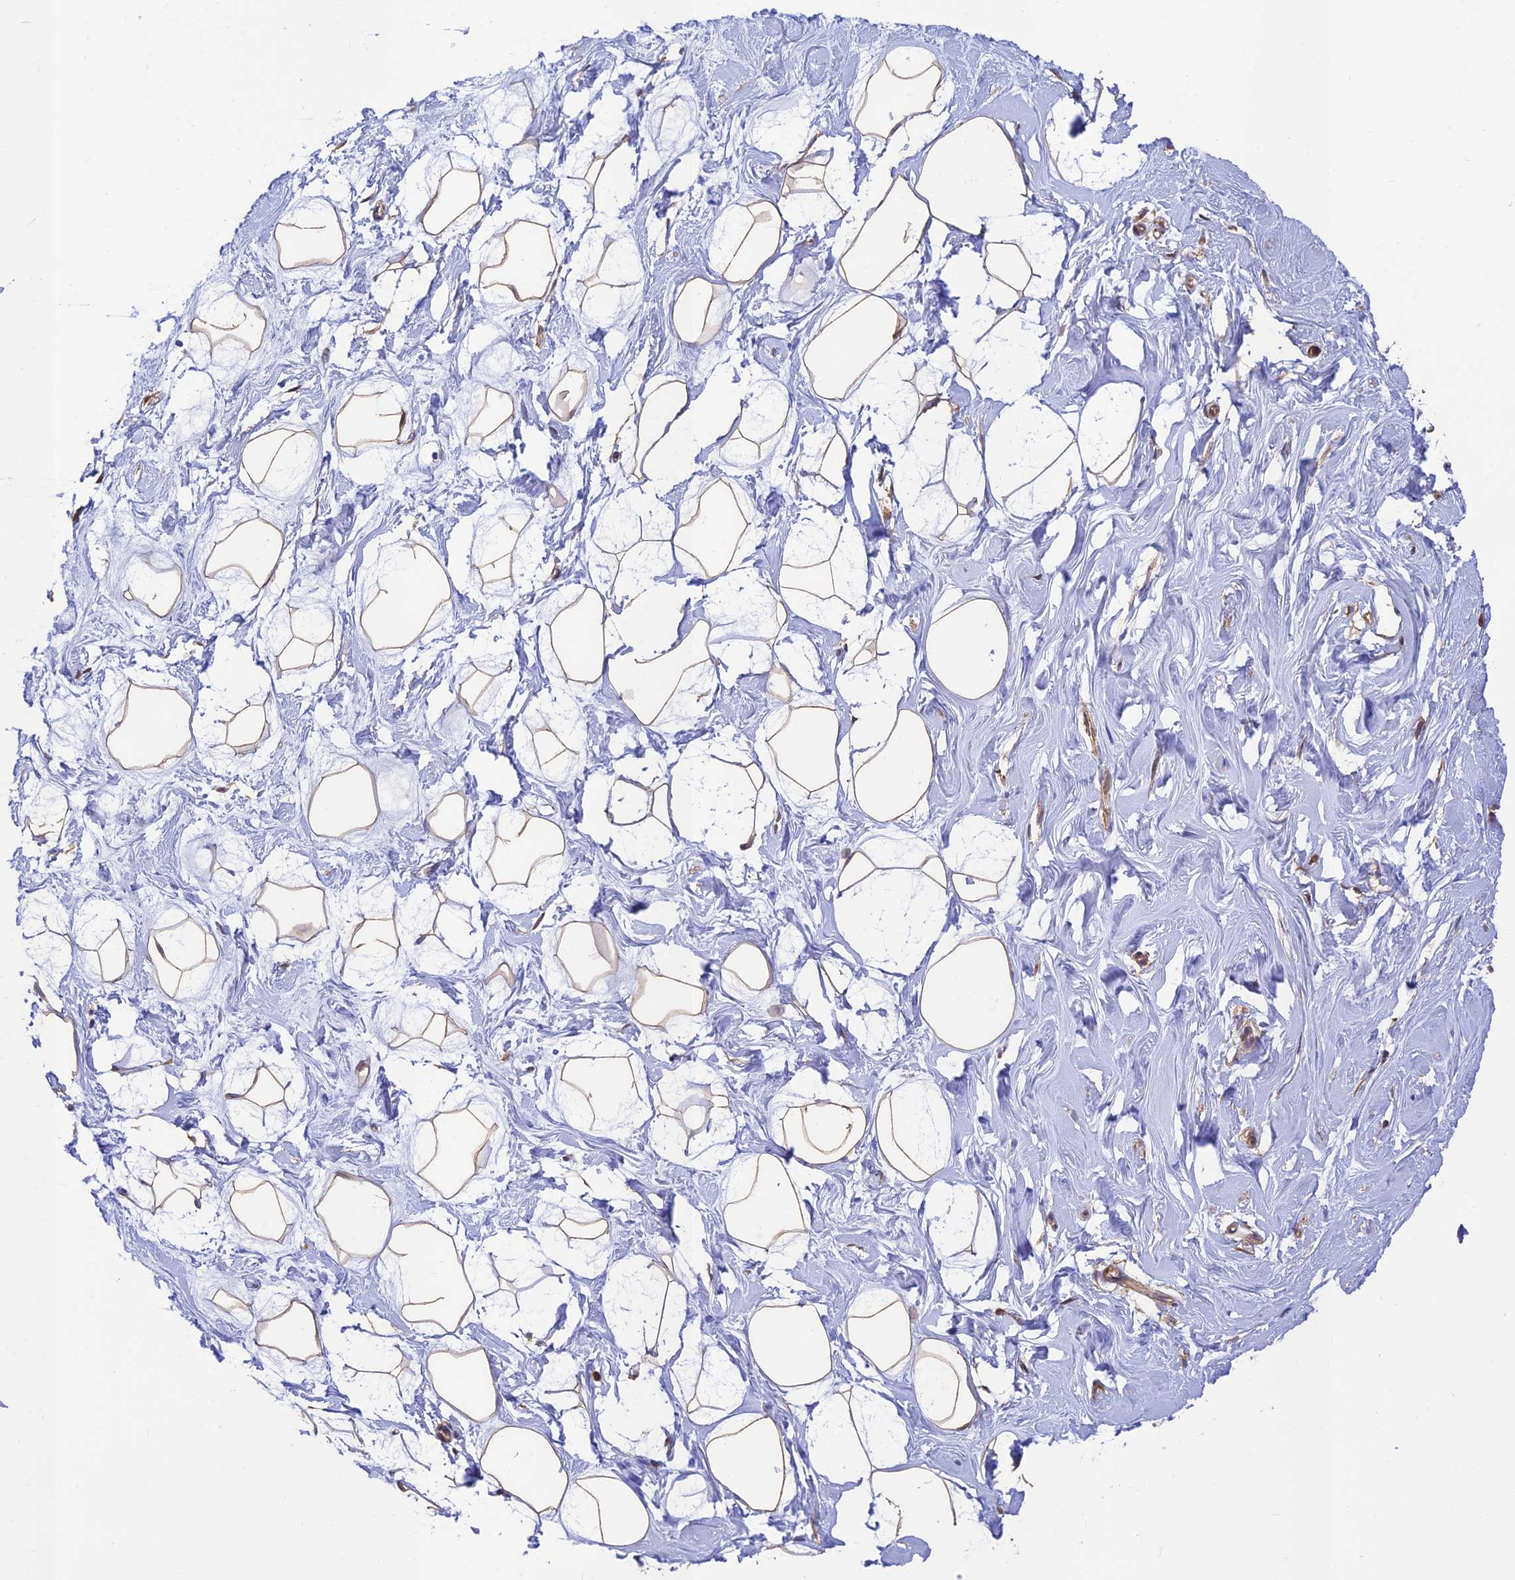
{"staining": {"intensity": "weak", "quantity": ">75%", "location": "cytoplasmic/membranous"}, "tissue": "breast", "cell_type": "Adipocytes", "image_type": "normal", "snomed": [{"axis": "morphology", "description": "Normal tissue, NOS"}, {"axis": "morphology", "description": "Adenoma, NOS"}, {"axis": "topography", "description": "Breast"}], "caption": "IHC staining of benign breast, which shows low levels of weak cytoplasmic/membranous positivity in about >75% of adipocytes indicating weak cytoplasmic/membranous protein staining. The staining was performed using DAB (brown) for protein detection and nuclei were counterstained in hematoxylin (blue).", "gene": "PPP1R12C", "patient": {"sex": "female", "age": 23}}